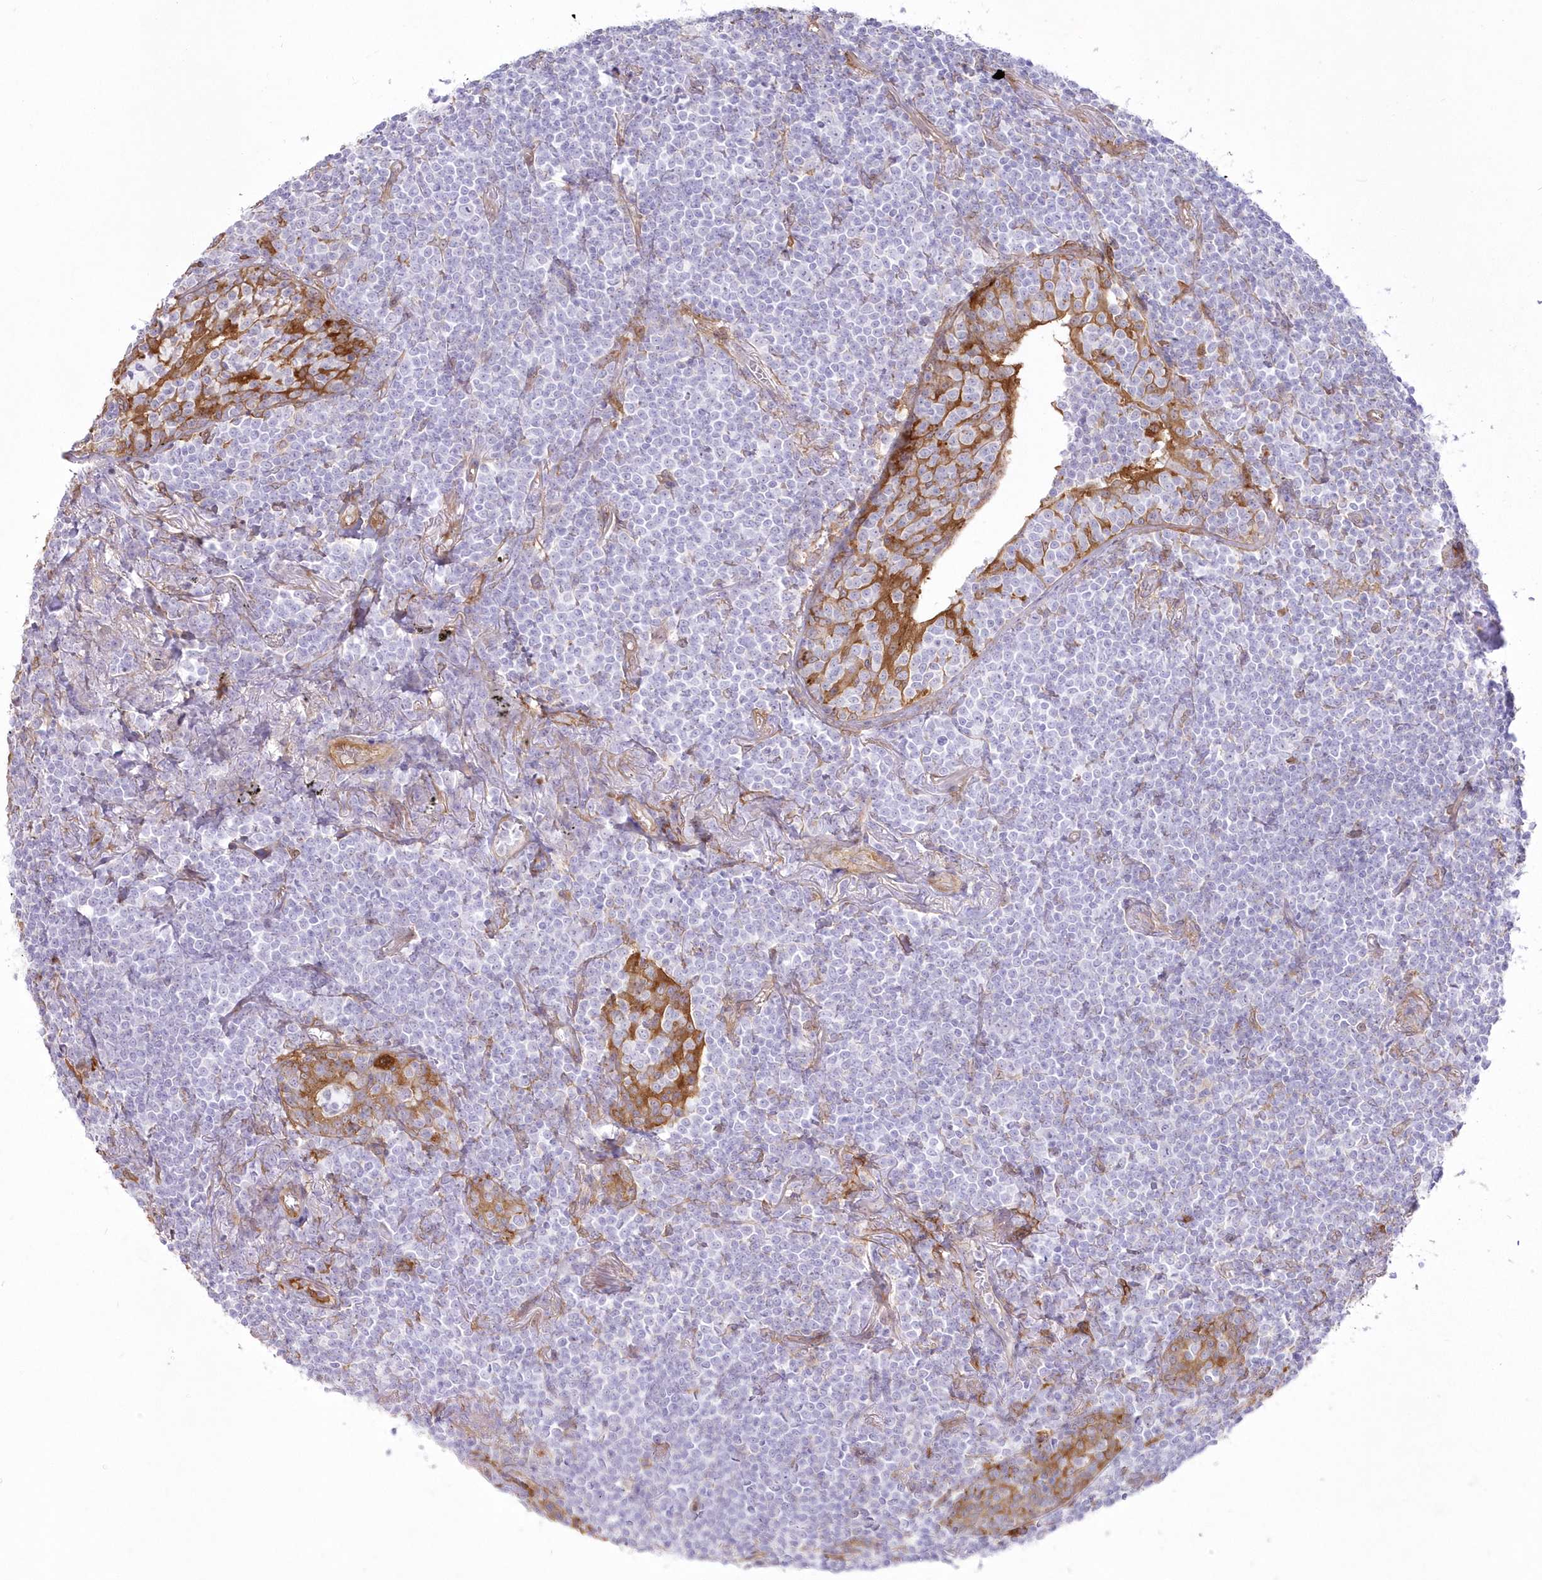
{"staining": {"intensity": "negative", "quantity": "none", "location": "none"}, "tissue": "lymphoma", "cell_type": "Tumor cells", "image_type": "cancer", "snomed": [{"axis": "morphology", "description": "Malignant lymphoma, non-Hodgkin's type, Low grade"}, {"axis": "topography", "description": "Lung"}], "caption": "An image of malignant lymphoma, non-Hodgkin's type (low-grade) stained for a protein shows no brown staining in tumor cells.", "gene": "SH3PXD2B", "patient": {"sex": "female", "age": 71}}